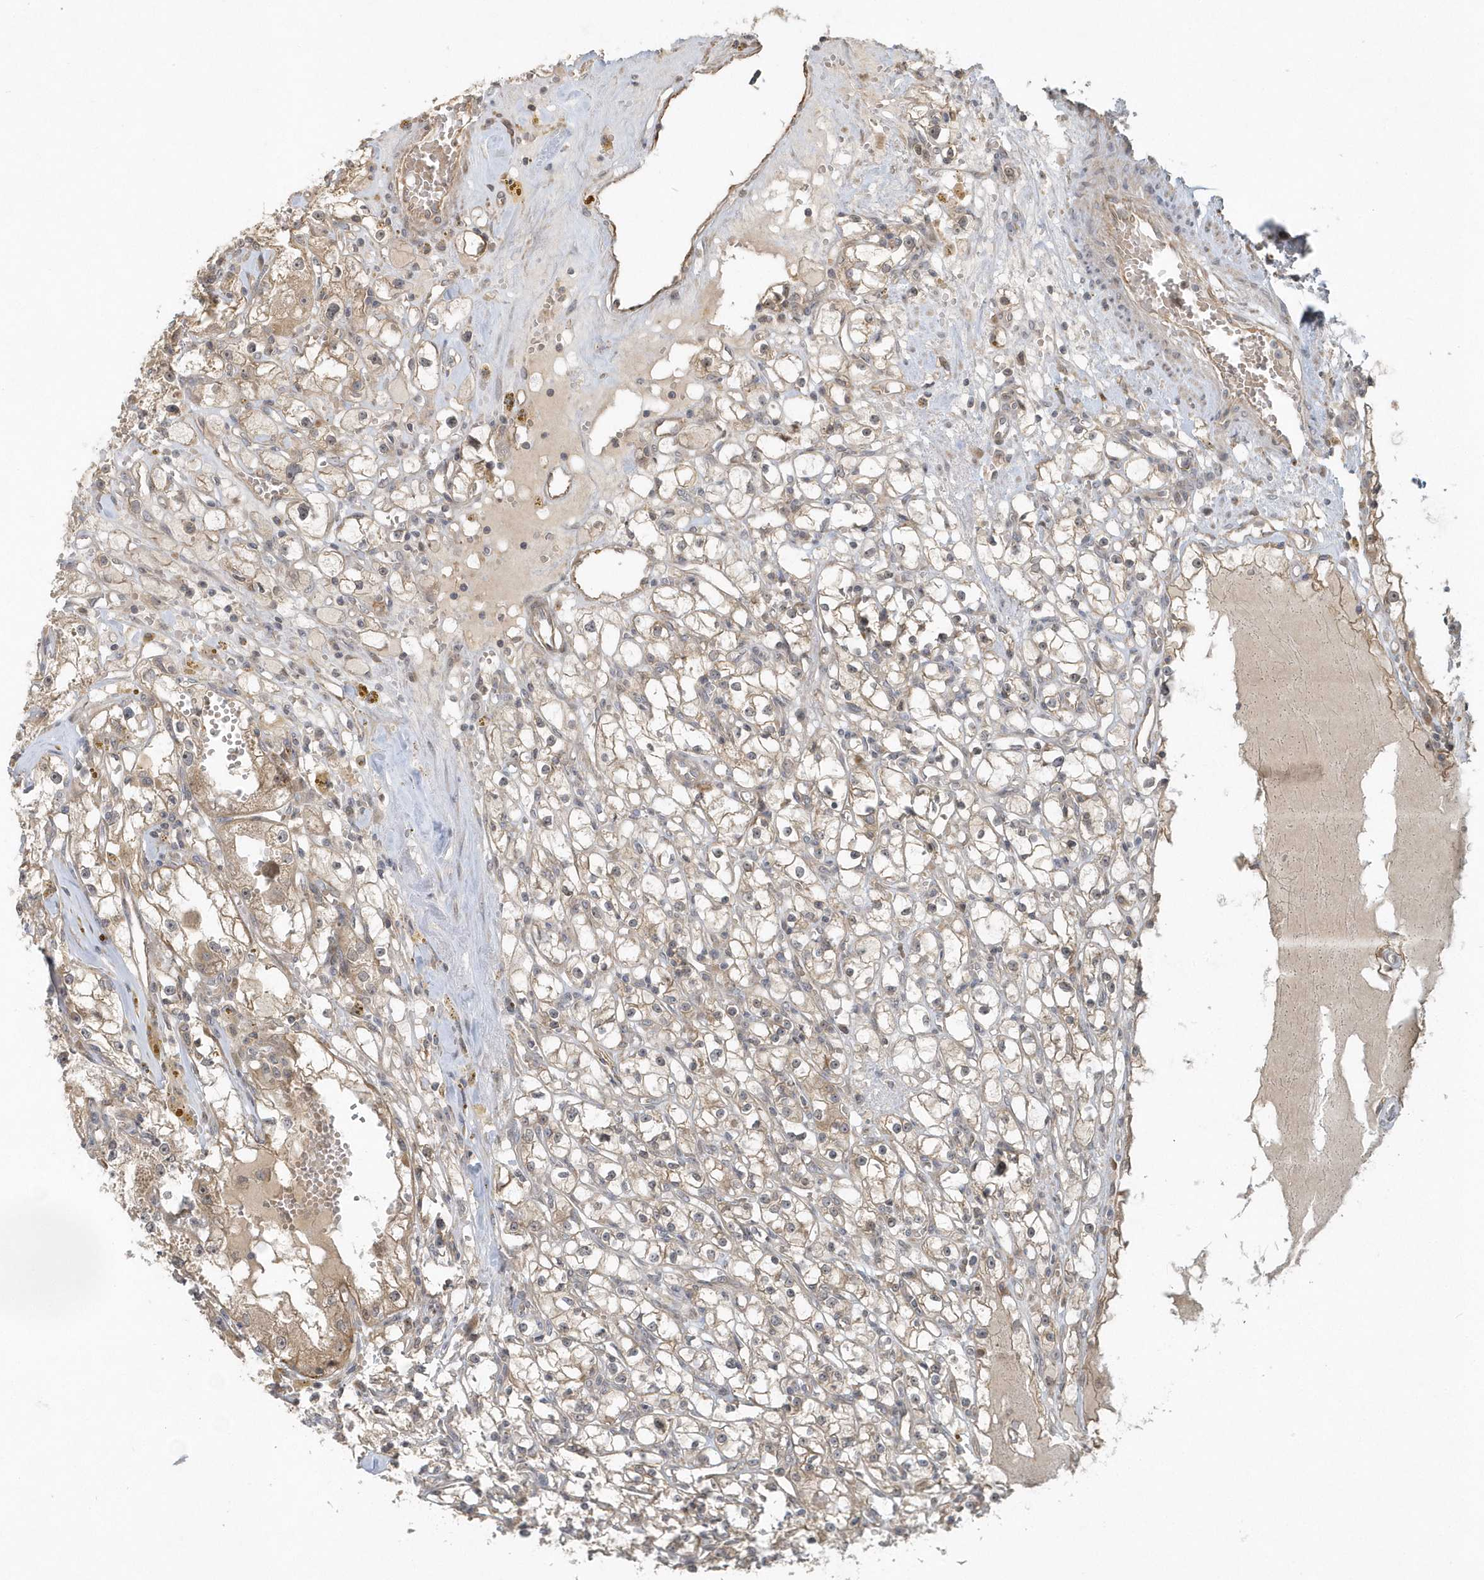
{"staining": {"intensity": "weak", "quantity": "25%-75%", "location": "cytoplasmic/membranous"}, "tissue": "renal cancer", "cell_type": "Tumor cells", "image_type": "cancer", "snomed": [{"axis": "morphology", "description": "Adenocarcinoma, NOS"}, {"axis": "topography", "description": "Kidney"}], "caption": "There is low levels of weak cytoplasmic/membranous positivity in tumor cells of renal cancer (adenocarcinoma), as demonstrated by immunohistochemical staining (brown color).", "gene": "THG1L", "patient": {"sex": "male", "age": 56}}